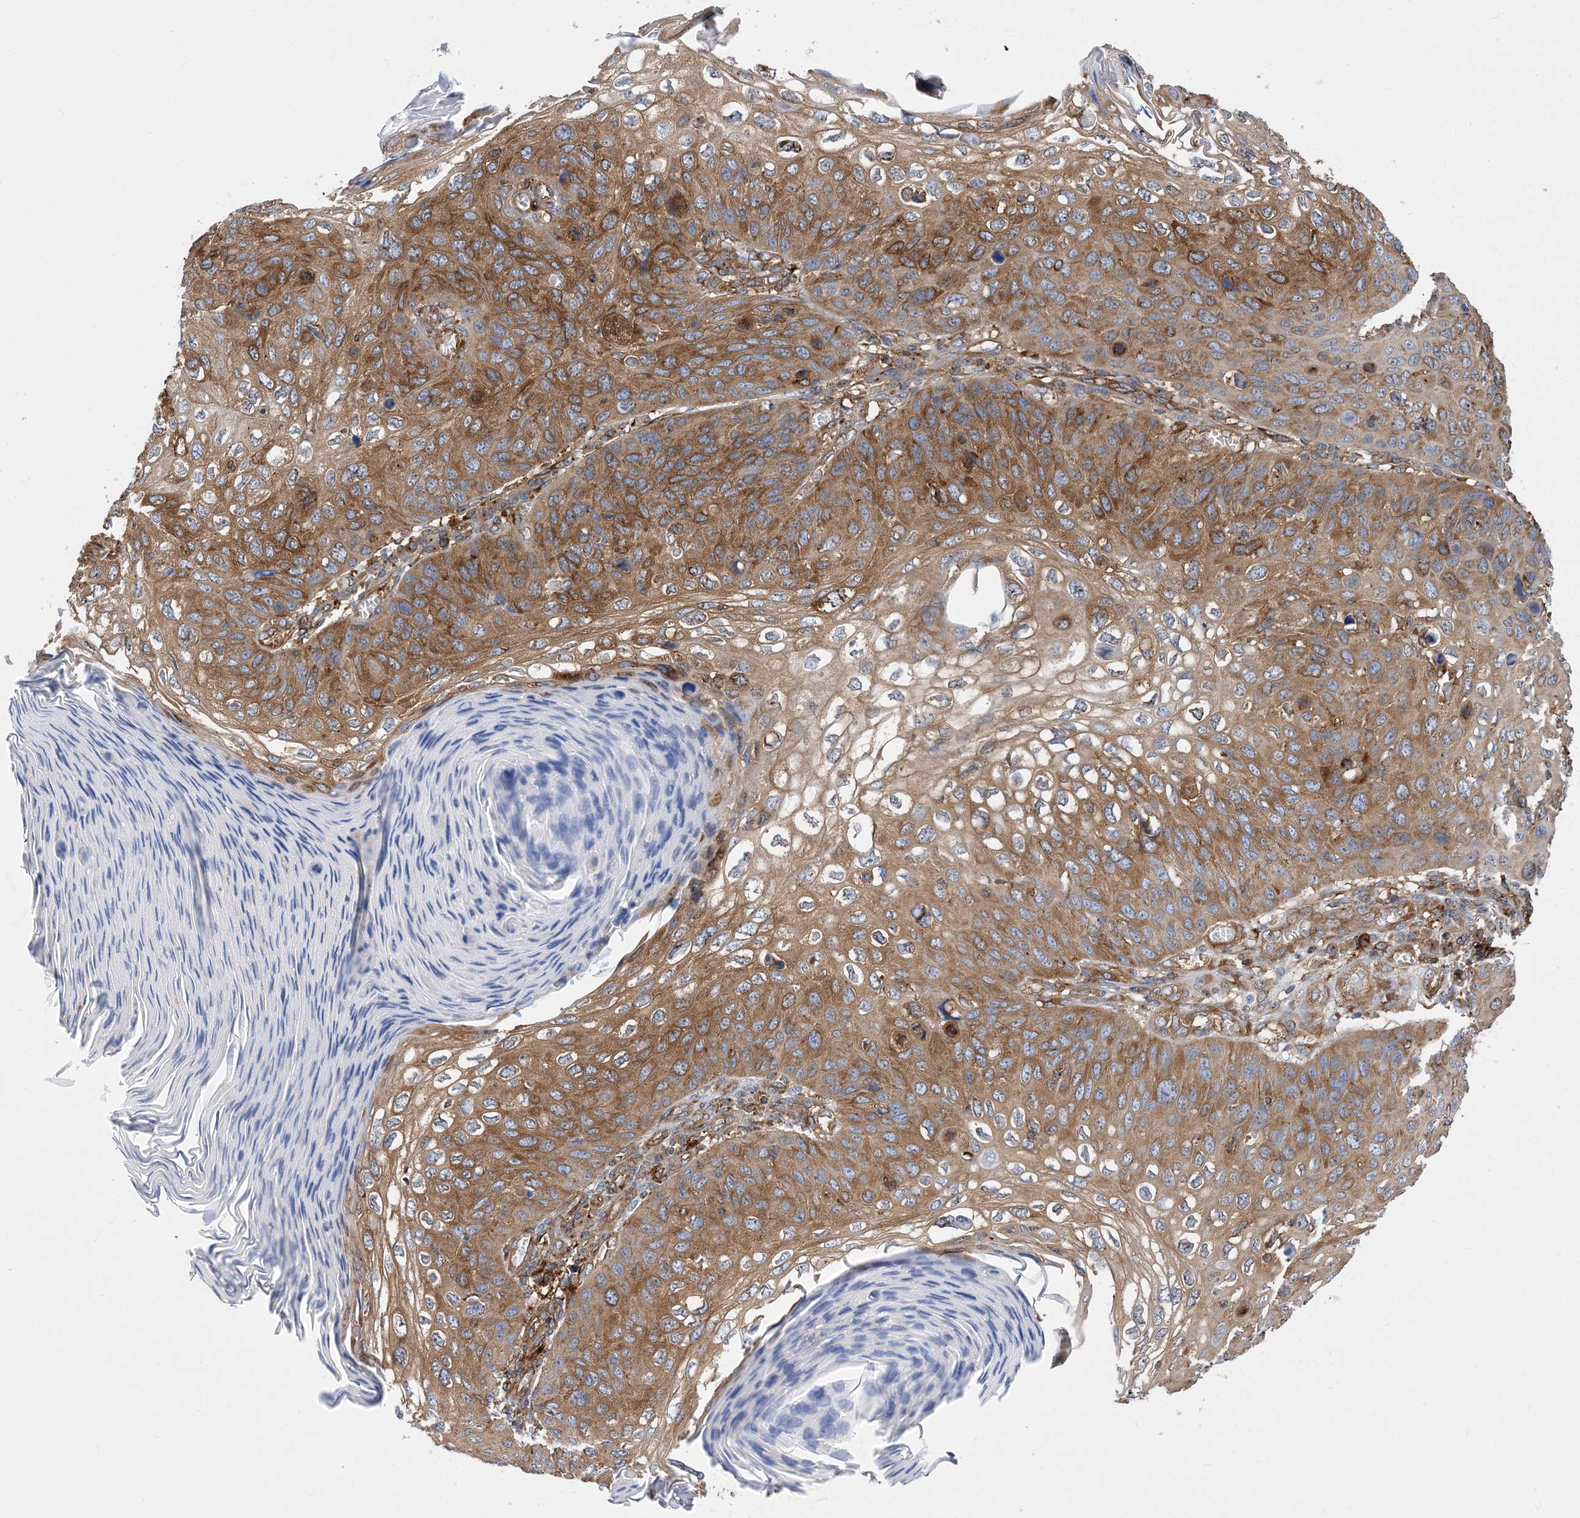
{"staining": {"intensity": "moderate", "quantity": ">75%", "location": "cytoplasmic/membranous"}, "tissue": "skin cancer", "cell_type": "Tumor cells", "image_type": "cancer", "snomed": [{"axis": "morphology", "description": "Squamous cell carcinoma, NOS"}, {"axis": "topography", "description": "Skin"}], "caption": "Immunohistochemistry (IHC) (DAB (3,3'-diaminobenzidine)) staining of squamous cell carcinoma (skin) shows moderate cytoplasmic/membranous protein positivity in approximately >75% of tumor cells.", "gene": "DYNC1LI1", "patient": {"sex": "female", "age": 90}}